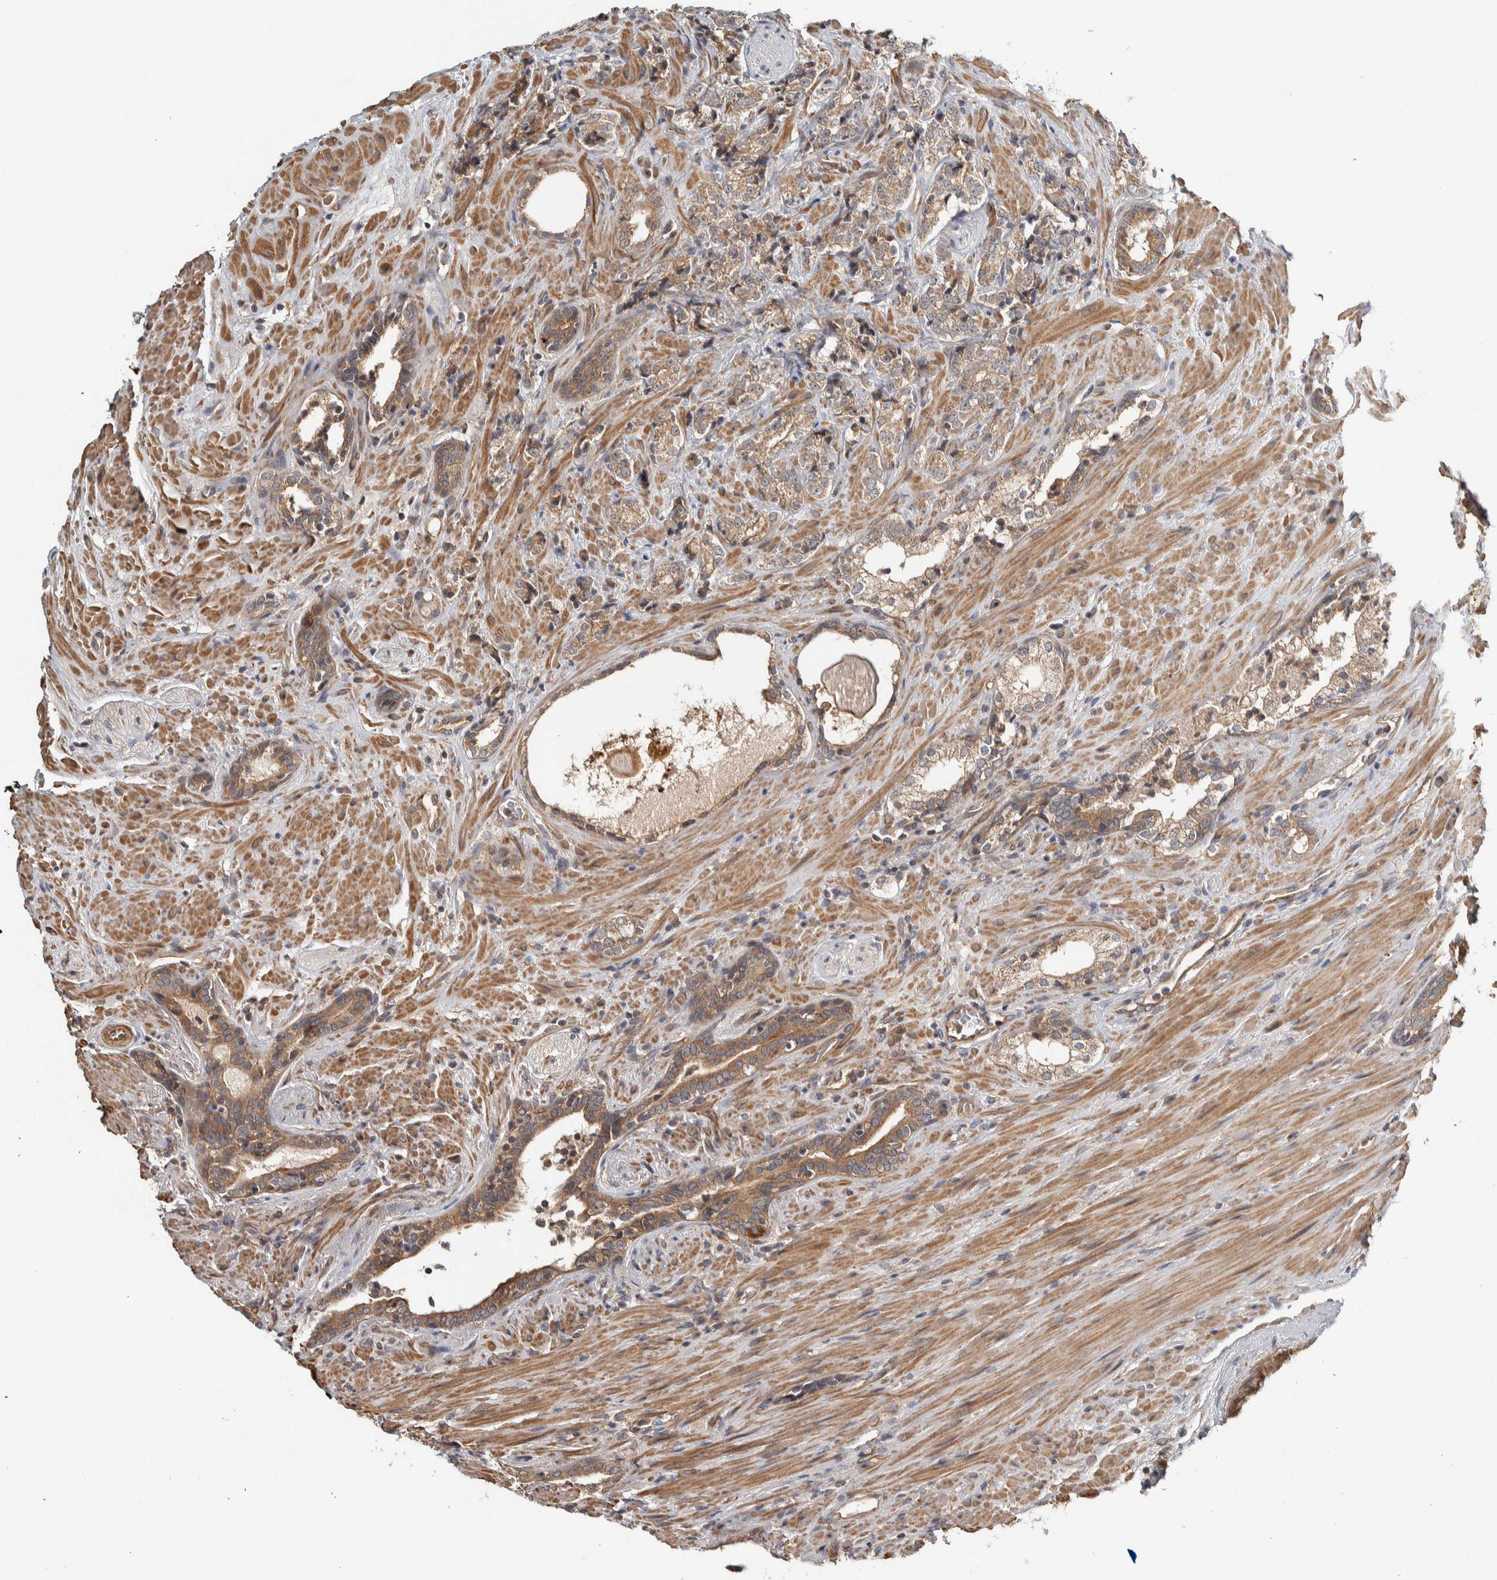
{"staining": {"intensity": "moderate", "quantity": ">75%", "location": "cytoplasmic/membranous"}, "tissue": "prostate cancer", "cell_type": "Tumor cells", "image_type": "cancer", "snomed": [{"axis": "morphology", "description": "Adenocarcinoma, High grade"}, {"axis": "topography", "description": "Prostate"}], "caption": "High-grade adenocarcinoma (prostate) was stained to show a protein in brown. There is medium levels of moderate cytoplasmic/membranous staining in approximately >75% of tumor cells.", "gene": "TBC1D31", "patient": {"sex": "male", "age": 71}}